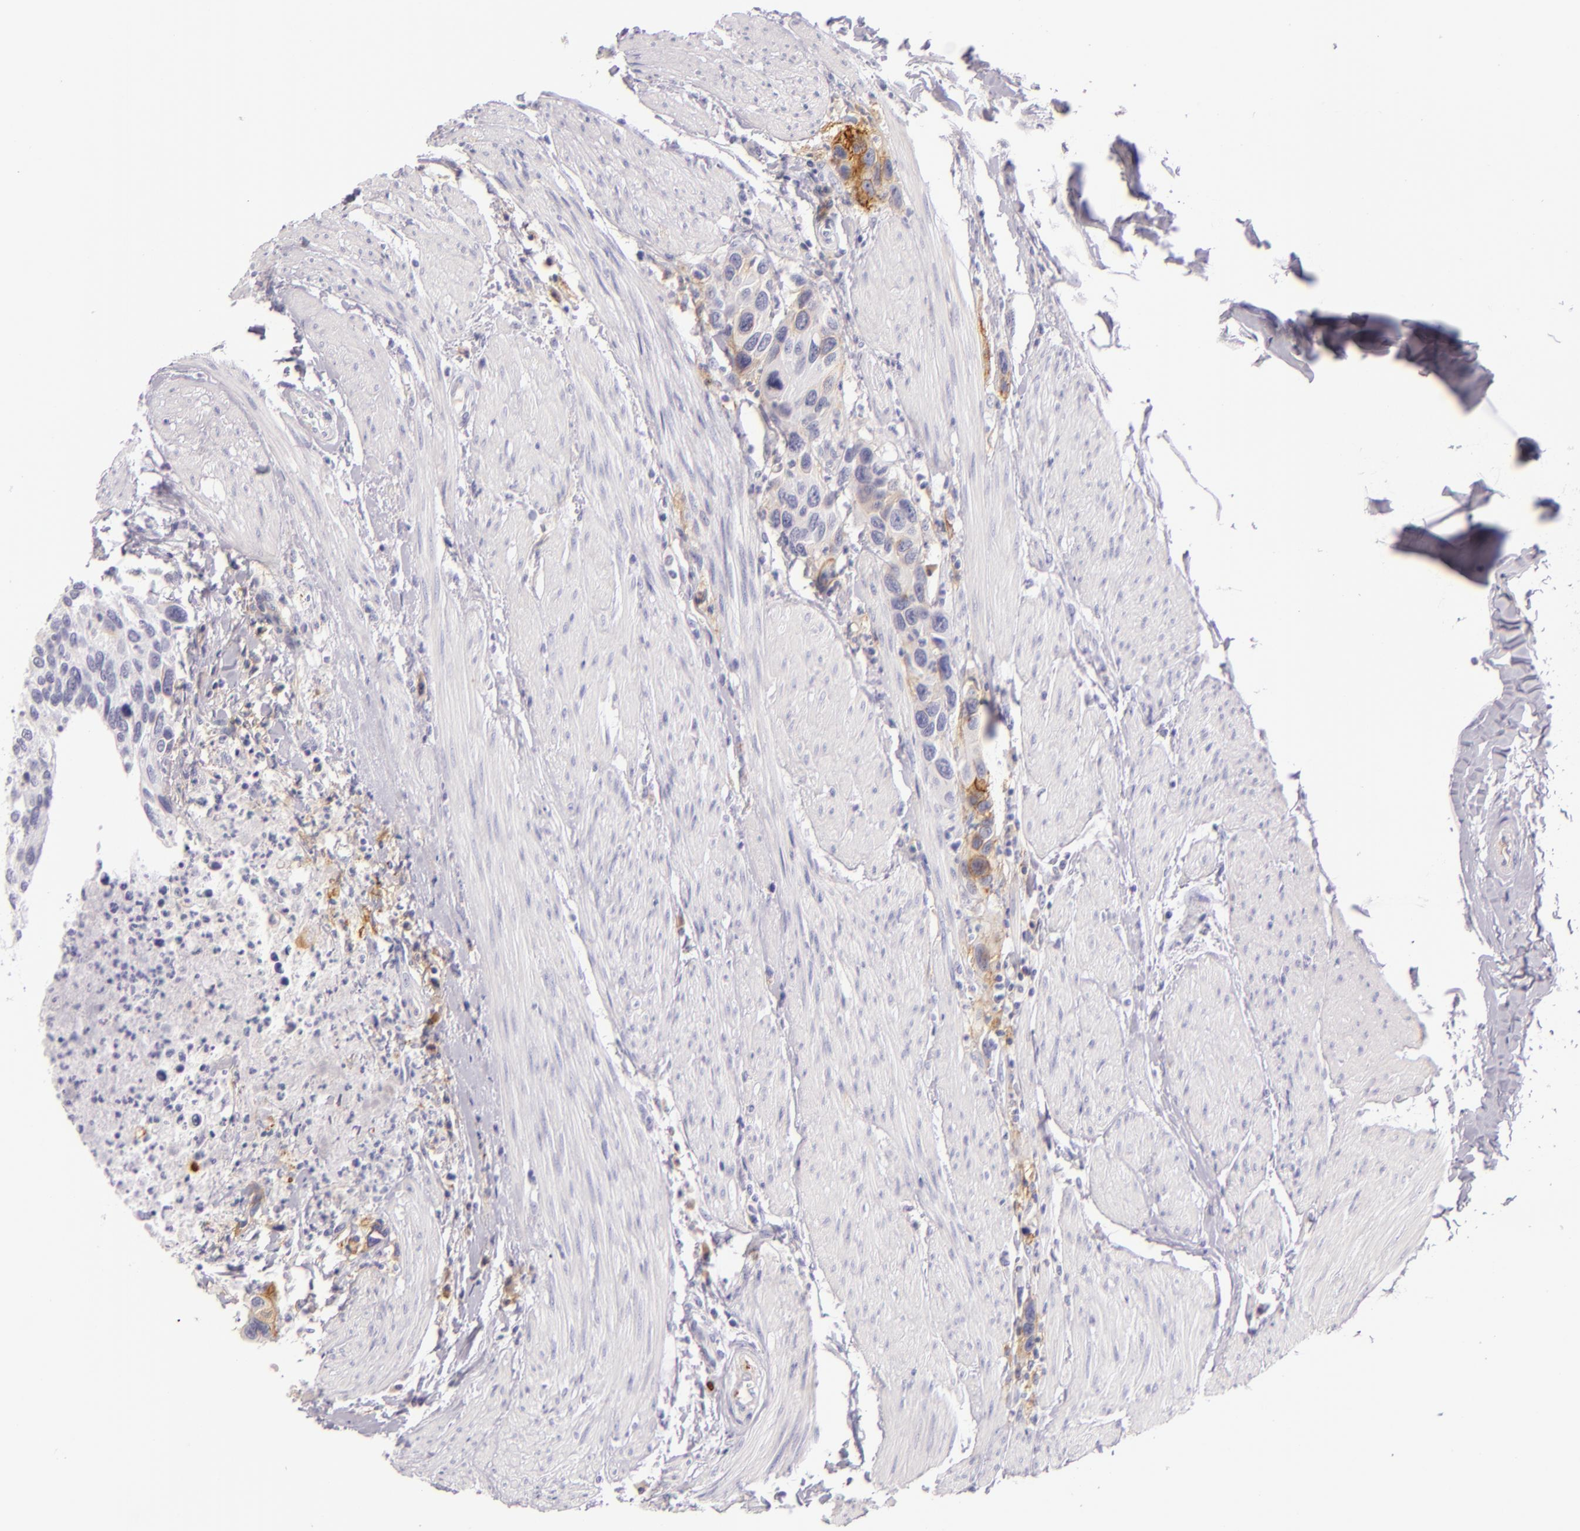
{"staining": {"intensity": "moderate", "quantity": "25%-75%", "location": "cytoplasmic/membranous"}, "tissue": "urothelial cancer", "cell_type": "Tumor cells", "image_type": "cancer", "snomed": [{"axis": "morphology", "description": "Urothelial carcinoma, High grade"}, {"axis": "topography", "description": "Urinary bladder"}], "caption": "The immunohistochemical stain labels moderate cytoplasmic/membranous positivity in tumor cells of high-grade urothelial carcinoma tissue.", "gene": "ICAM1", "patient": {"sex": "male", "age": 66}}